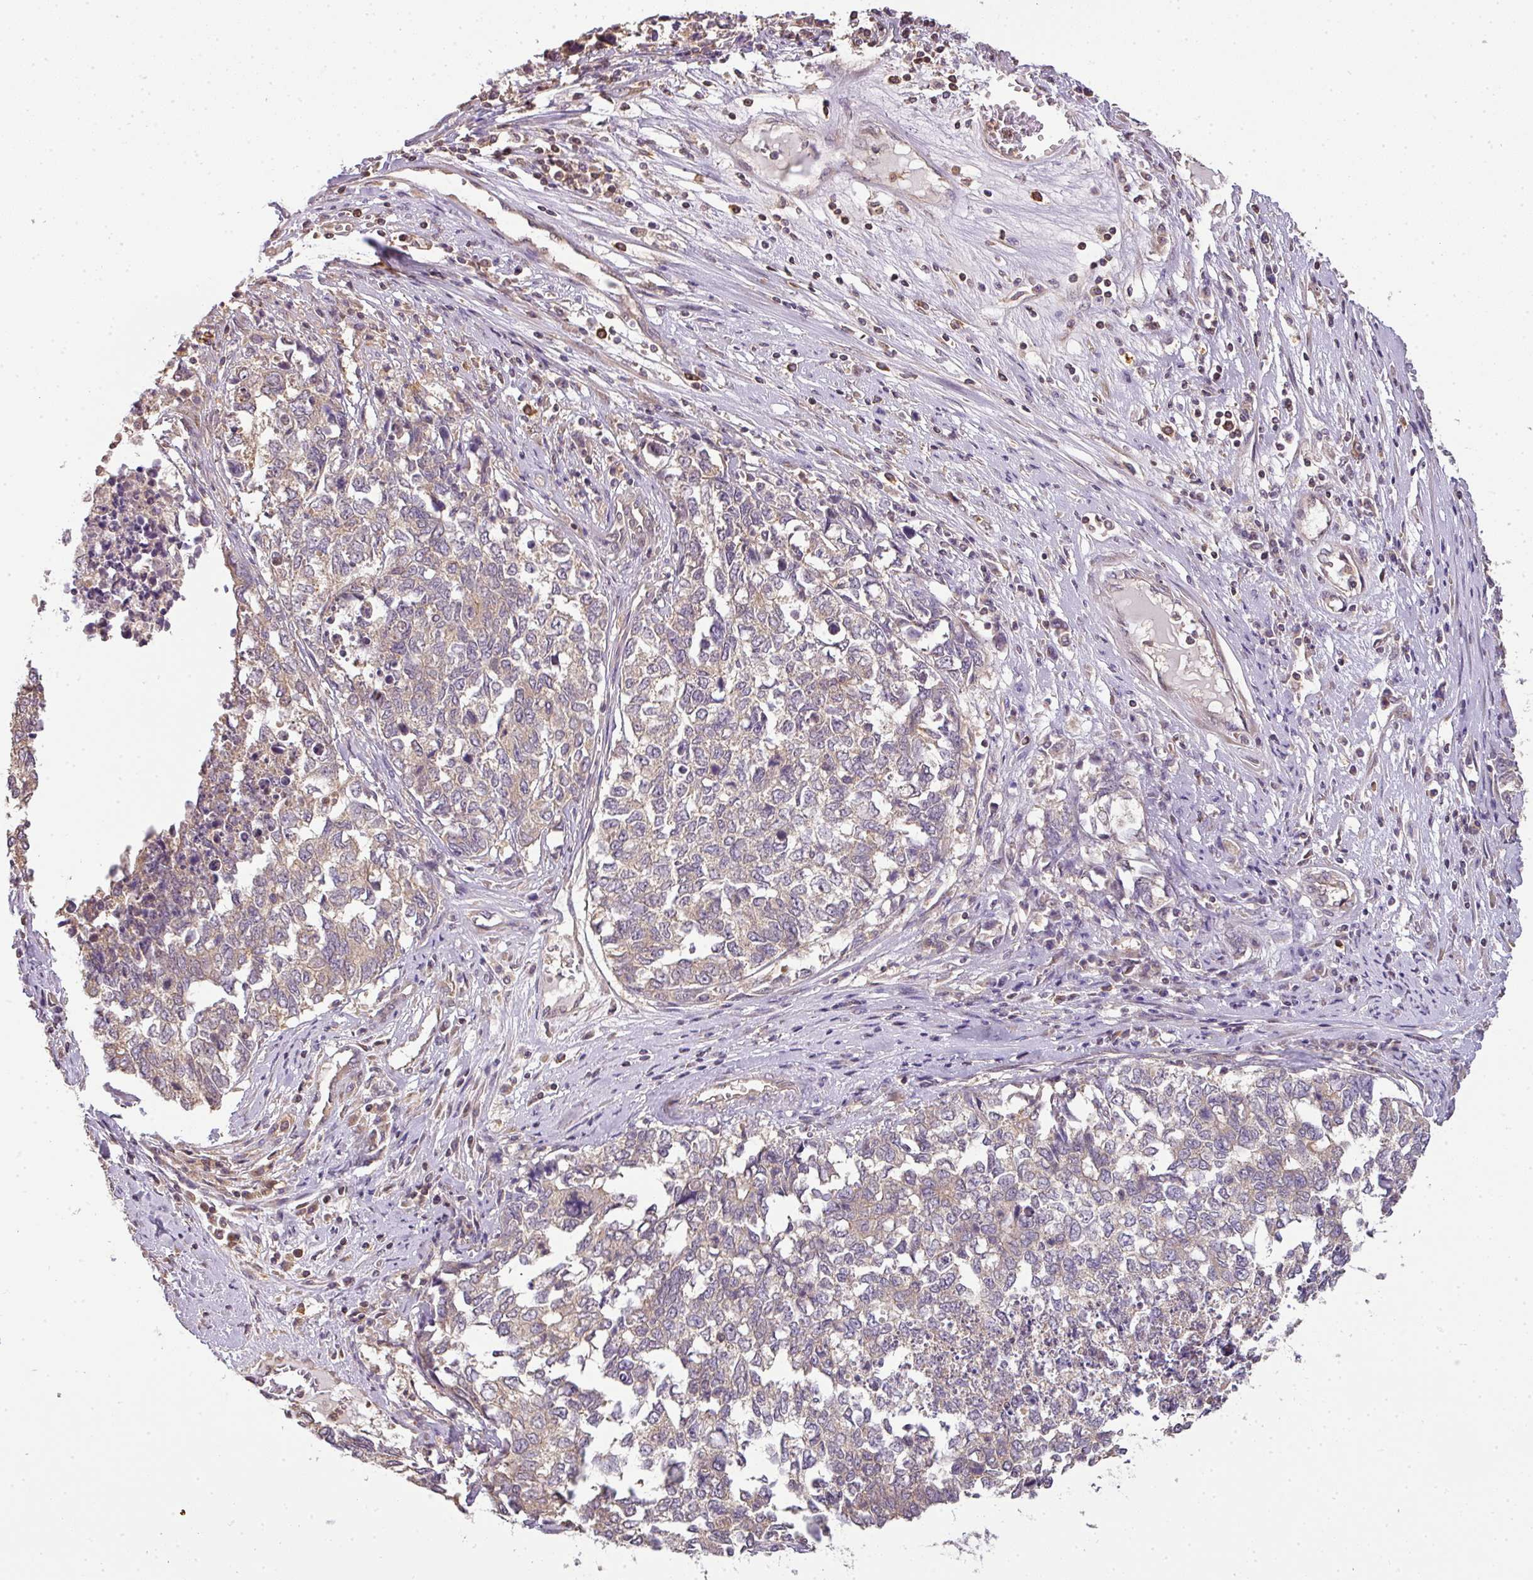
{"staining": {"intensity": "weak", "quantity": "25%-75%", "location": "cytoplasmic/membranous"}, "tissue": "cervical cancer", "cell_type": "Tumor cells", "image_type": "cancer", "snomed": [{"axis": "morphology", "description": "Squamous cell carcinoma, NOS"}, {"axis": "topography", "description": "Cervix"}], "caption": "Cervical squamous cell carcinoma tissue reveals weak cytoplasmic/membranous expression in approximately 25%-75% of tumor cells", "gene": "TCL1B", "patient": {"sex": "female", "age": 63}}